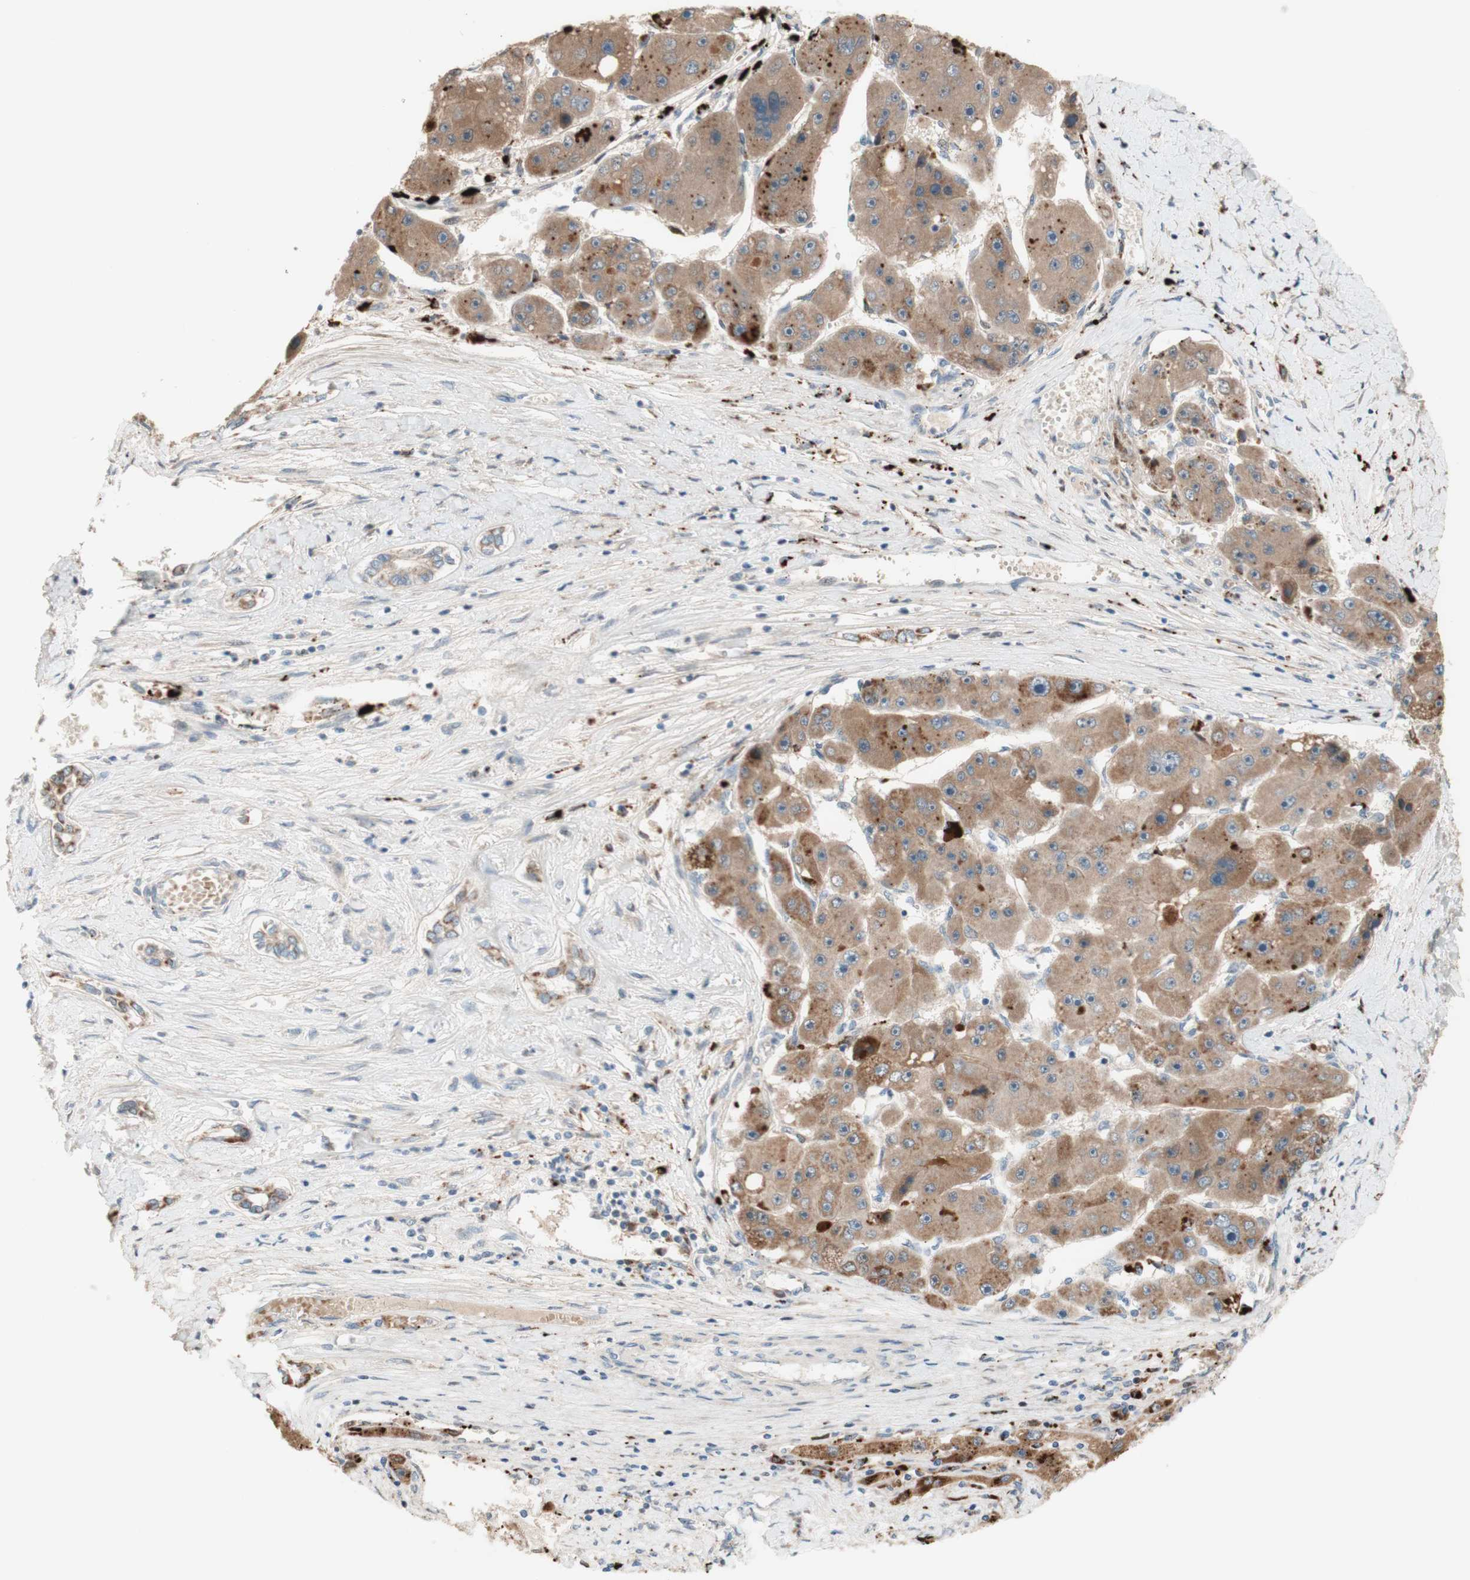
{"staining": {"intensity": "moderate", "quantity": ">75%", "location": "cytoplasmic/membranous"}, "tissue": "liver cancer", "cell_type": "Tumor cells", "image_type": "cancer", "snomed": [{"axis": "morphology", "description": "Carcinoma, Hepatocellular, NOS"}, {"axis": "topography", "description": "Liver"}], "caption": "Immunohistochemical staining of human liver cancer displays medium levels of moderate cytoplasmic/membranous staining in about >75% of tumor cells.", "gene": "PTPN21", "patient": {"sex": "female", "age": 61}}